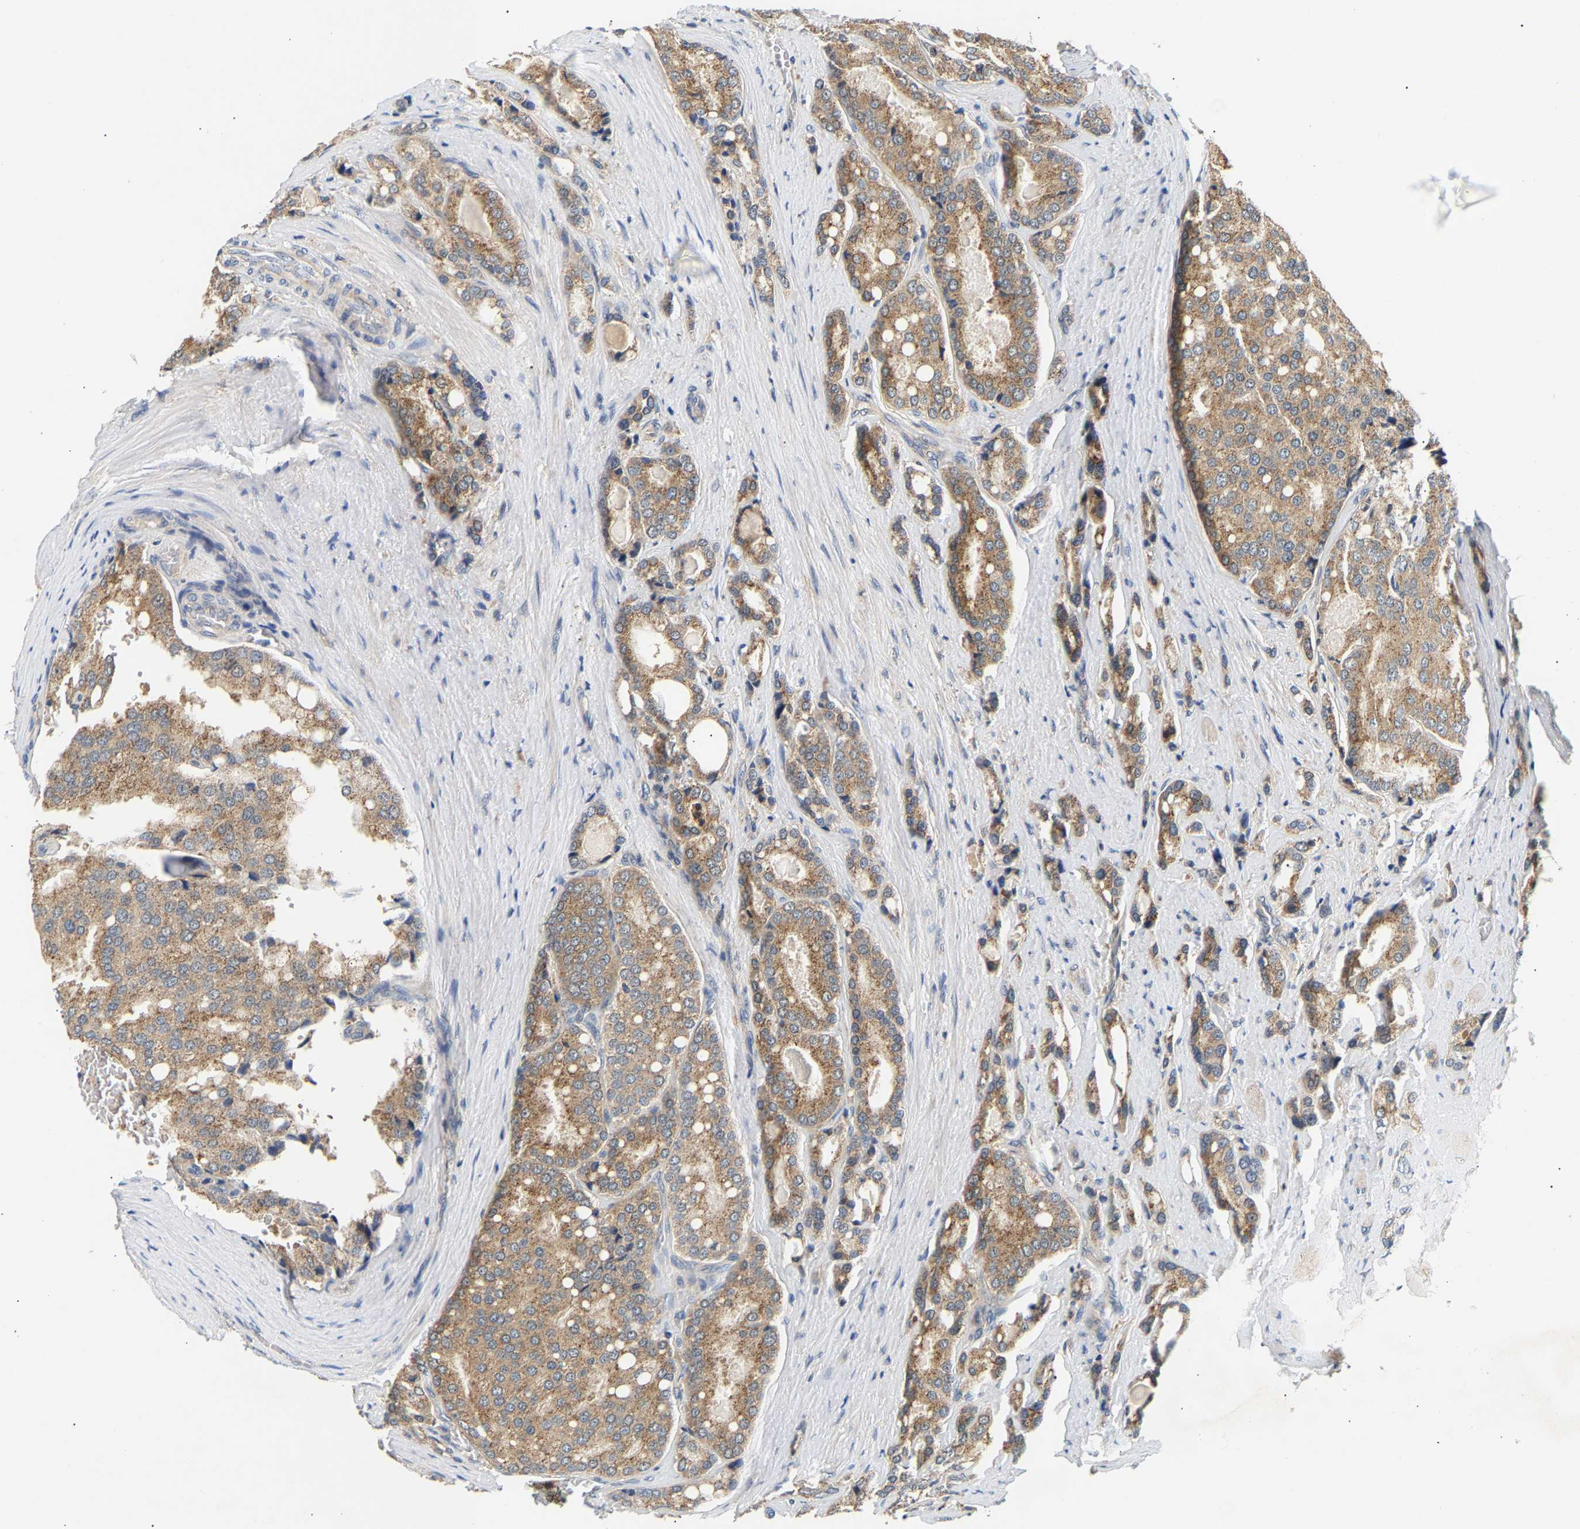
{"staining": {"intensity": "moderate", "quantity": ">75%", "location": "cytoplasmic/membranous"}, "tissue": "prostate cancer", "cell_type": "Tumor cells", "image_type": "cancer", "snomed": [{"axis": "morphology", "description": "Adenocarcinoma, High grade"}, {"axis": "topography", "description": "Prostate"}], "caption": "A brown stain labels moderate cytoplasmic/membranous expression of a protein in human prostate adenocarcinoma (high-grade) tumor cells.", "gene": "PPID", "patient": {"sex": "male", "age": 50}}